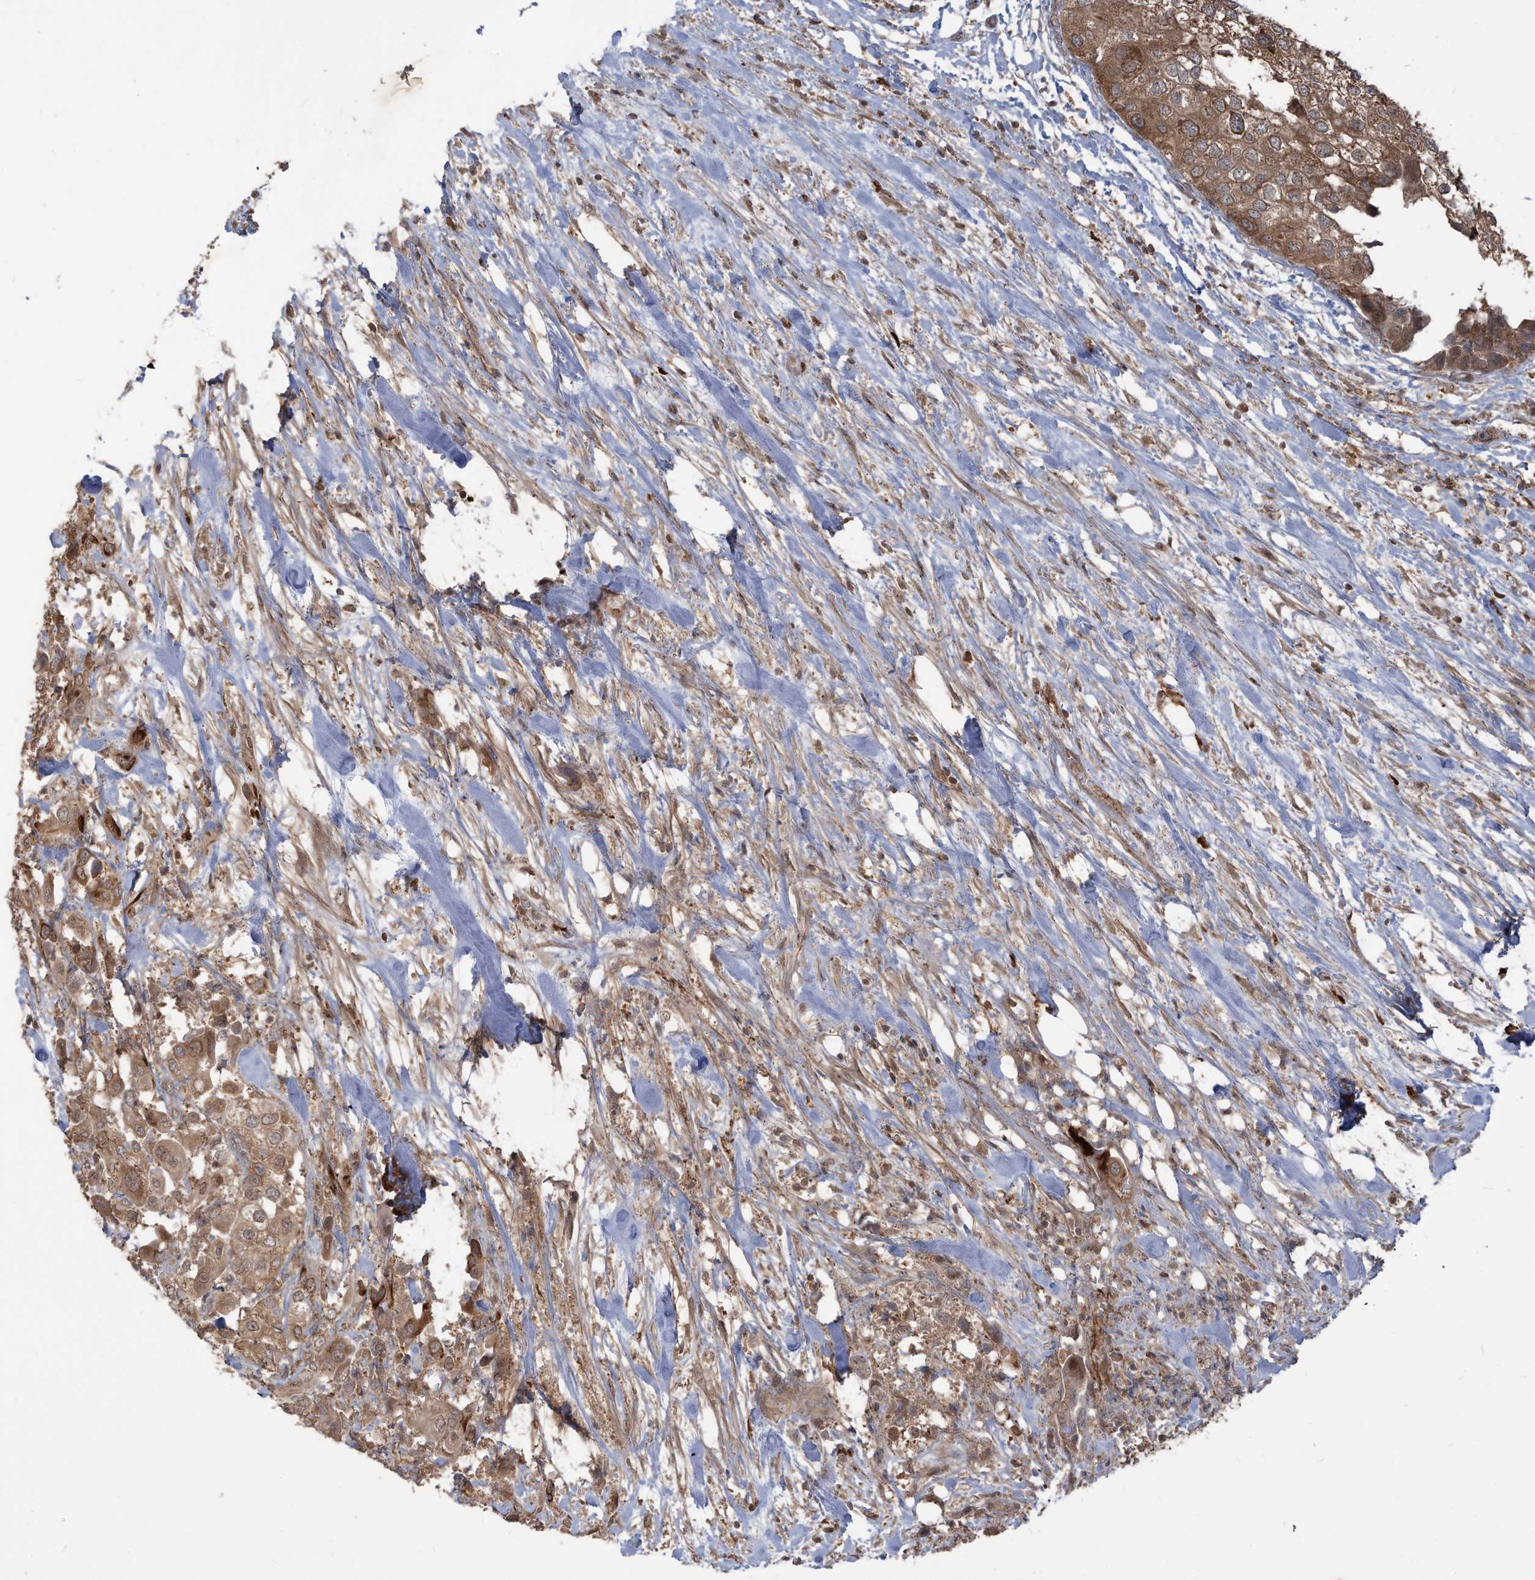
{"staining": {"intensity": "moderate", "quantity": ">75%", "location": "cytoplasmic/membranous"}, "tissue": "urothelial cancer", "cell_type": "Tumor cells", "image_type": "cancer", "snomed": [{"axis": "morphology", "description": "Urothelial carcinoma, High grade"}, {"axis": "topography", "description": "Urinary bladder"}], "caption": "A brown stain highlights moderate cytoplasmic/membranous expression of a protein in high-grade urothelial carcinoma tumor cells.", "gene": "CARF", "patient": {"sex": "male", "age": 64}}